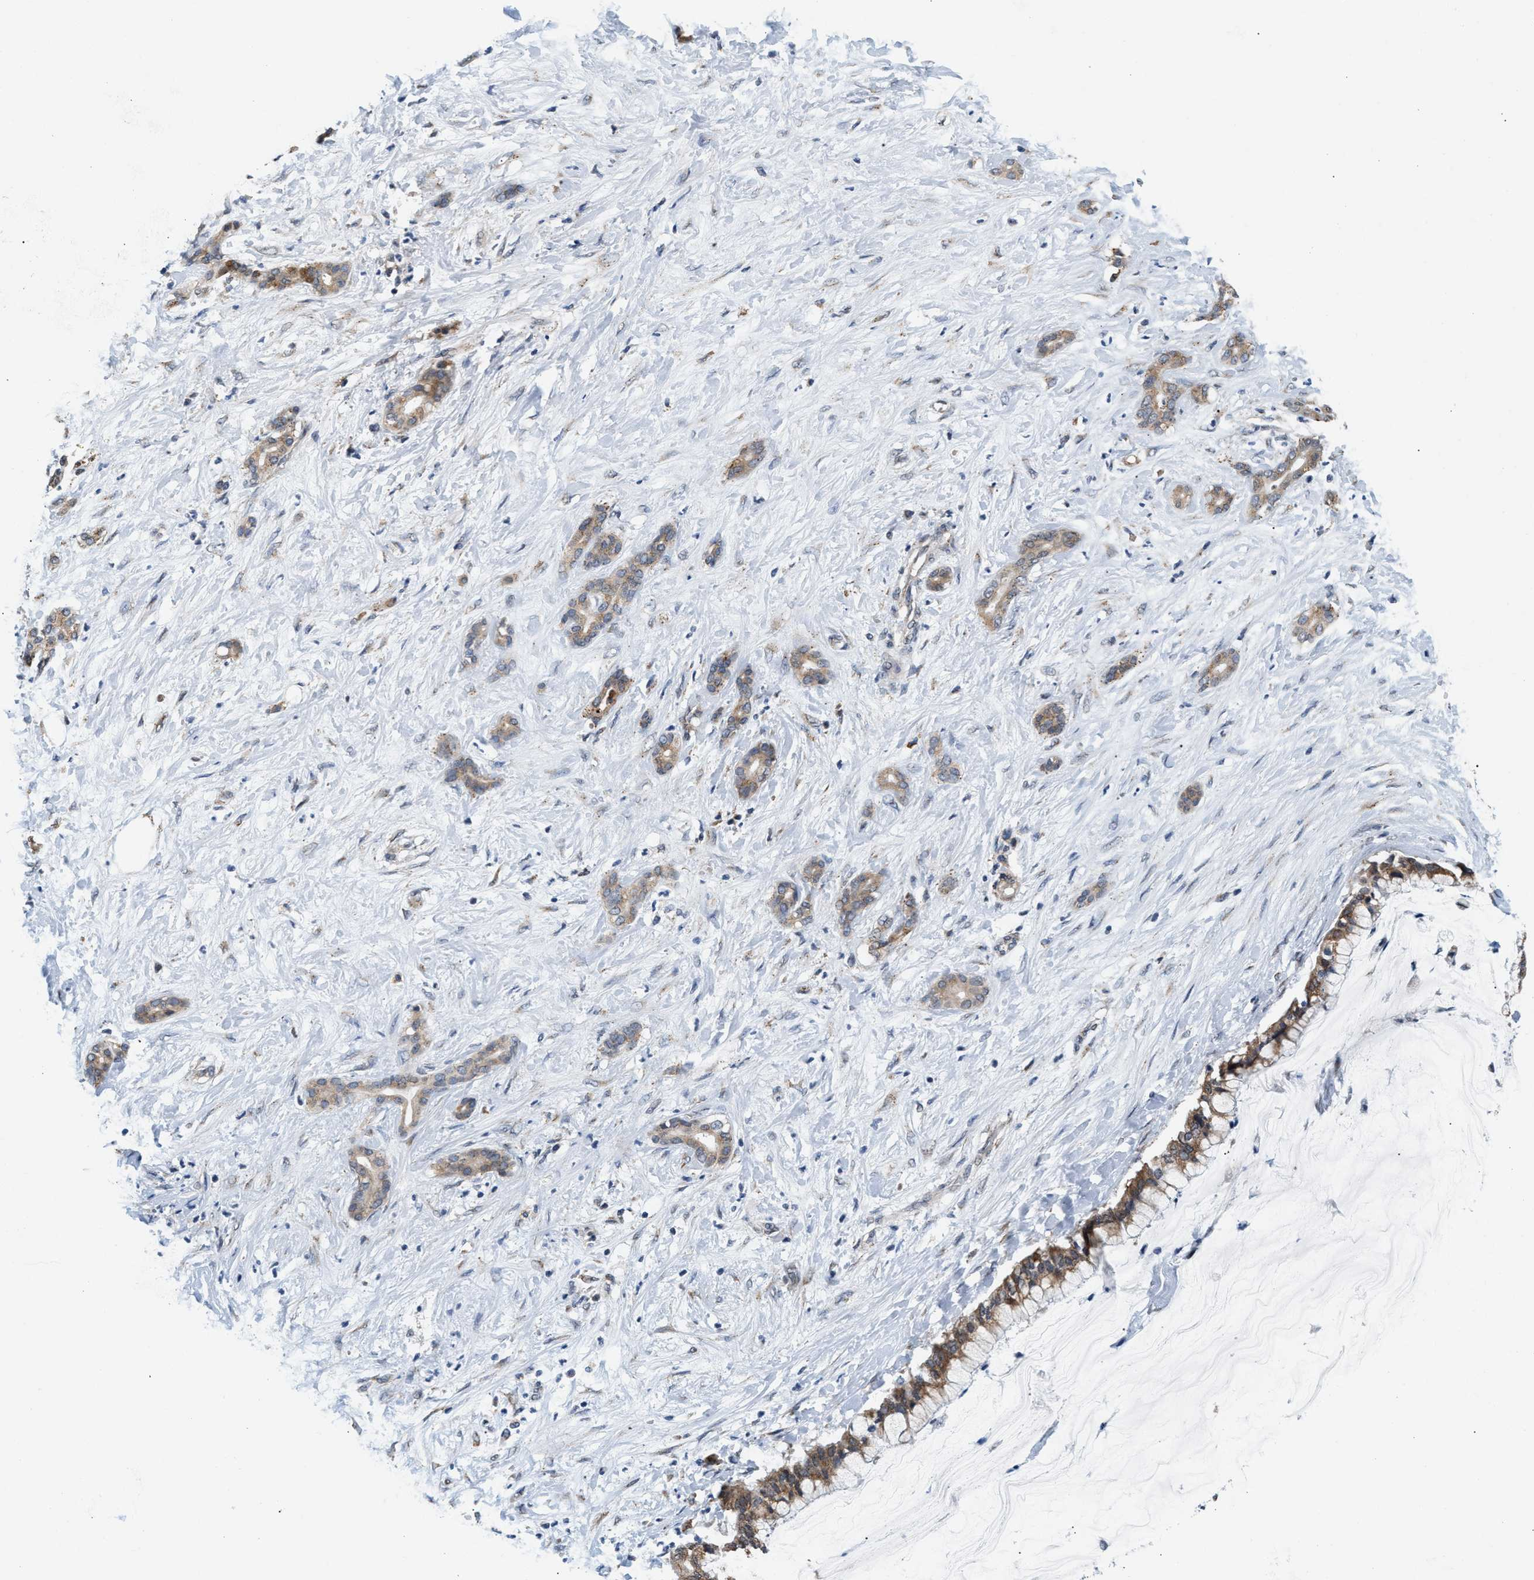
{"staining": {"intensity": "moderate", "quantity": ">75%", "location": "cytoplasmic/membranous"}, "tissue": "pancreatic cancer", "cell_type": "Tumor cells", "image_type": "cancer", "snomed": [{"axis": "morphology", "description": "Adenocarcinoma, NOS"}, {"axis": "topography", "description": "Pancreas"}], "caption": "Protein analysis of pancreatic cancer (adenocarcinoma) tissue displays moderate cytoplasmic/membranous expression in about >75% of tumor cells.", "gene": "KCNMB2", "patient": {"sex": "male", "age": 41}}